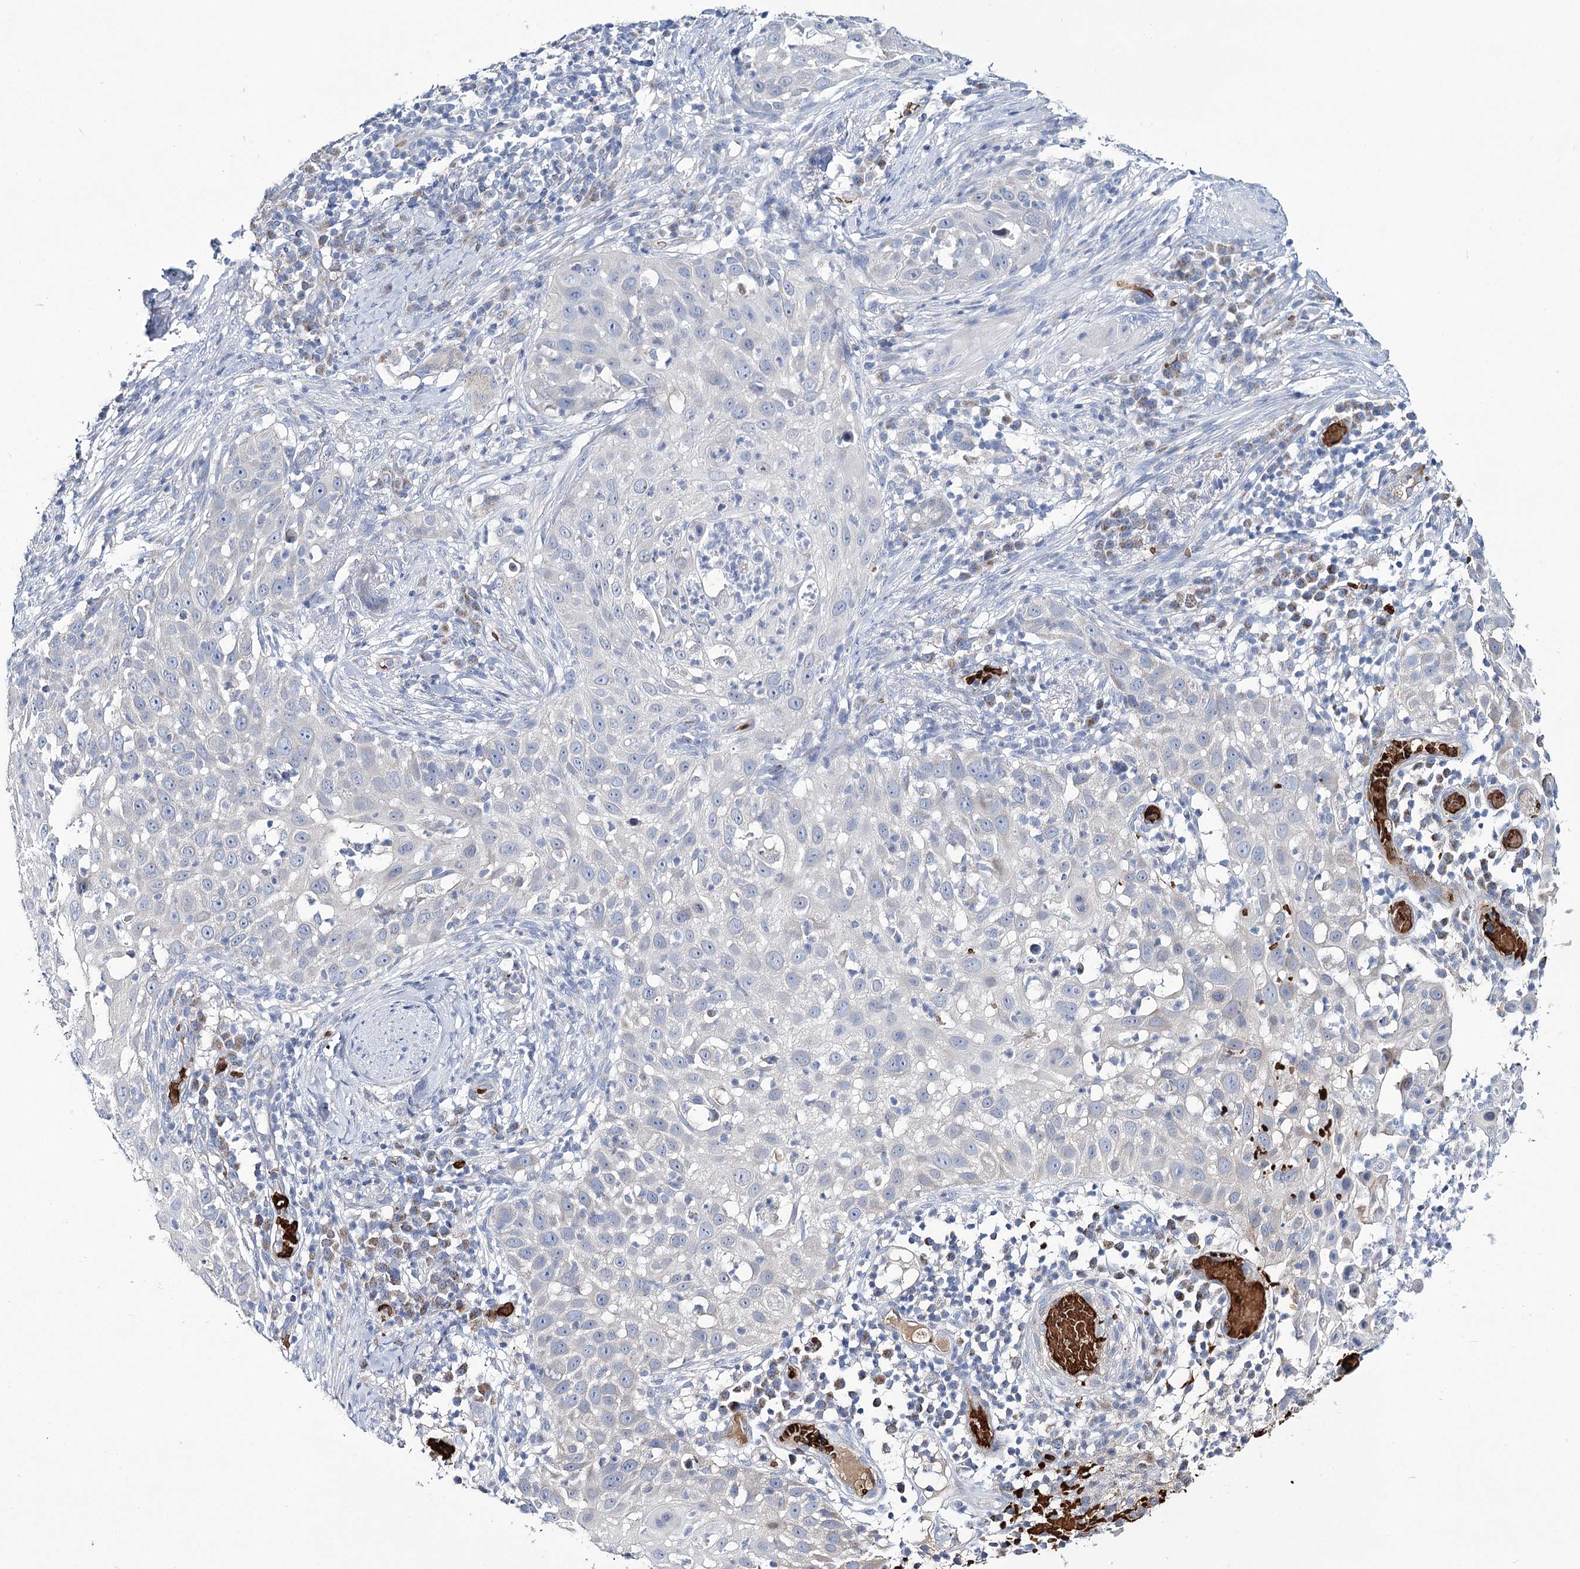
{"staining": {"intensity": "negative", "quantity": "none", "location": "none"}, "tissue": "skin cancer", "cell_type": "Tumor cells", "image_type": "cancer", "snomed": [{"axis": "morphology", "description": "Squamous cell carcinoma, NOS"}, {"axis": "topography", "description": "Skin"}], "caption": "There is no significant positivity in tumor cells of skin cancer (squamous cell carcinoma).", "gene": "GBF1", "patient": {"sex": "female", "age": 44}}